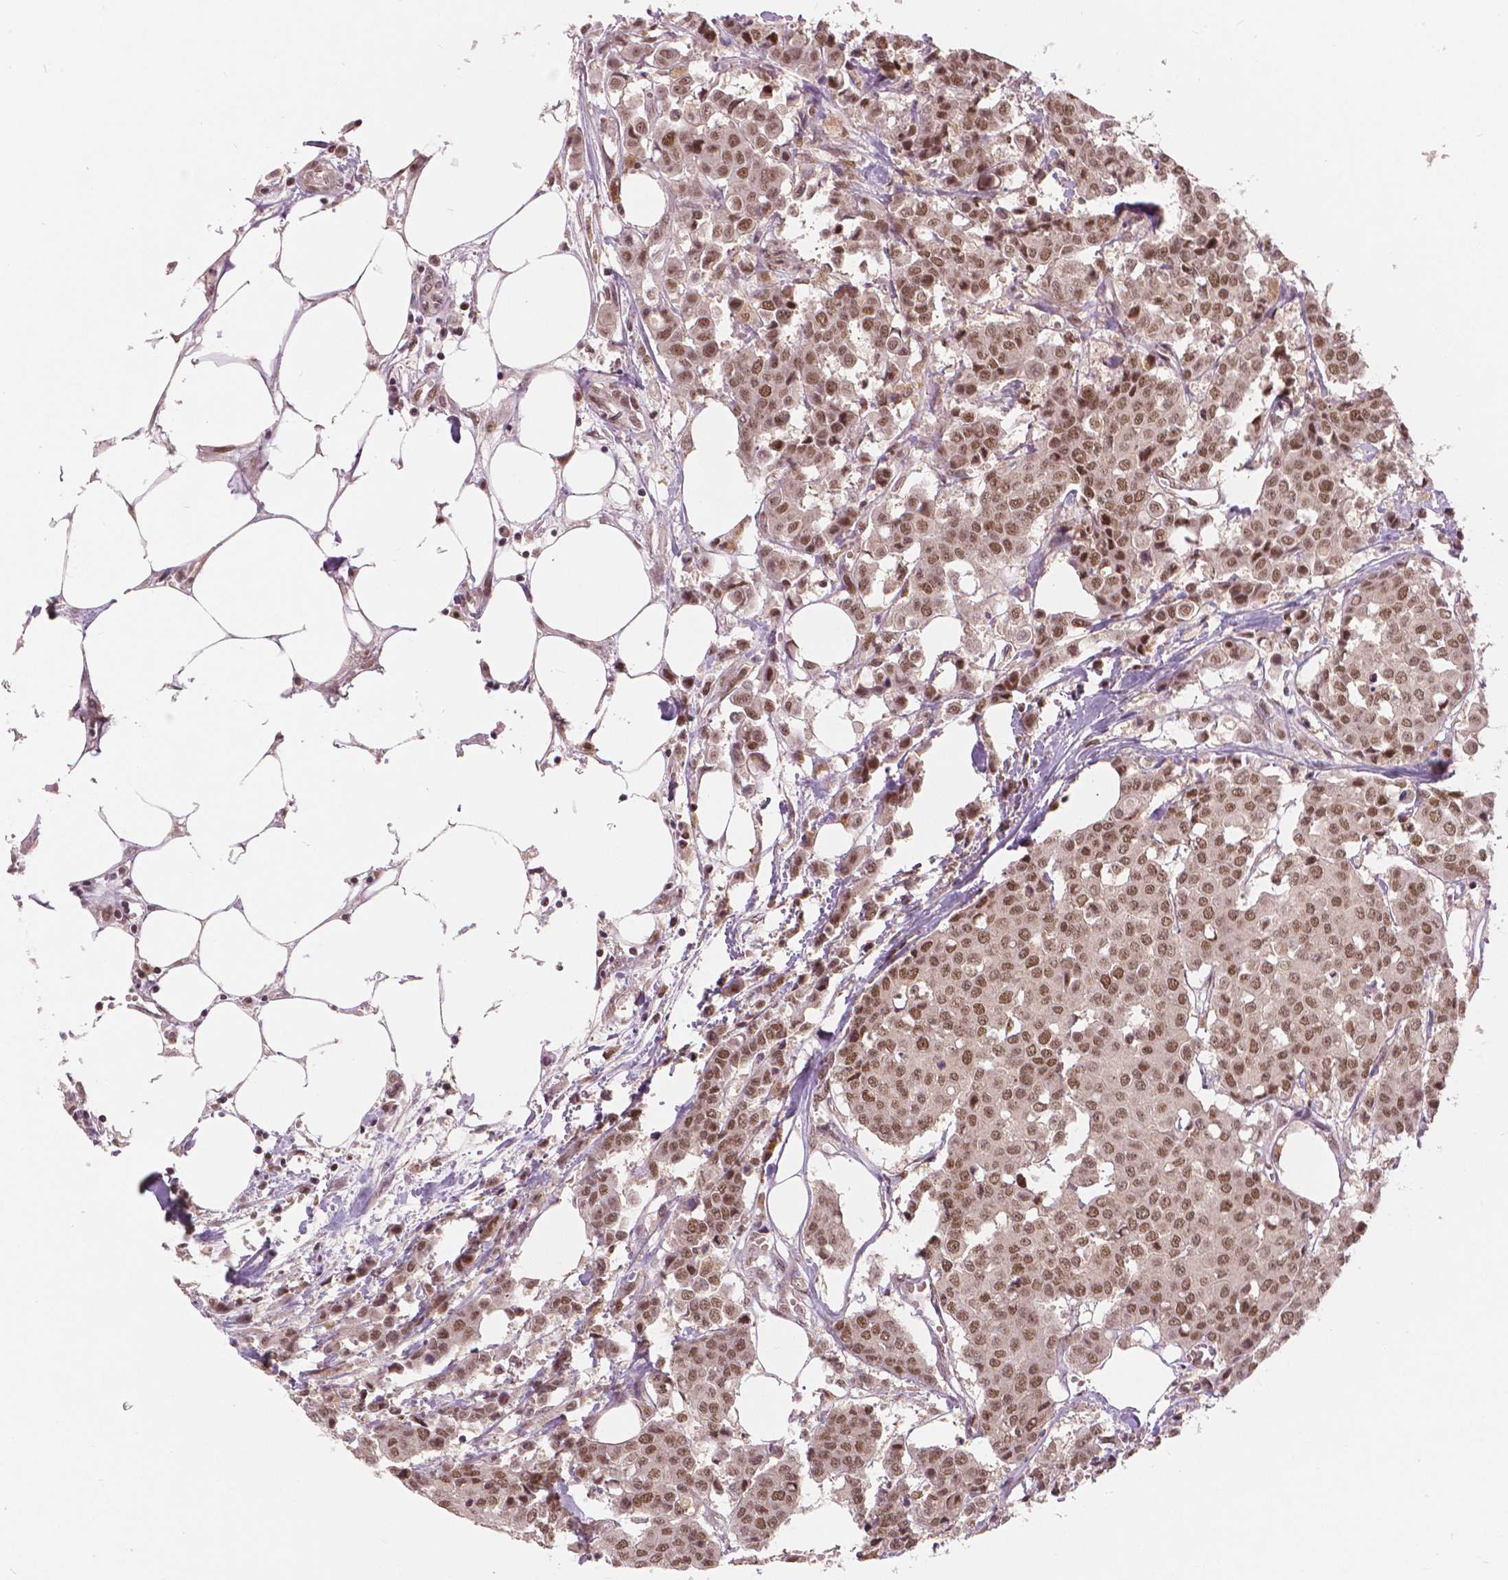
{"staining": {"intensity": "moderate", "quantity": ">75%", "location": "nuclear"}, "tissue": "carcinoid", "cell_type": "Tumor cells", "image_type": "cancer", "snomed": [{"axis": "morphology", "description": "Carcinoid, malignant, NOS"}, {"axis": "topography", "description": "Colon"}], "caption": "Moderate nuclear staining for a protein is appreciated in approximately >75% of tumor cells of carcinoid using IHC.", "gene": "NSD2", "patient": {"sex": "male", "age": 81}}